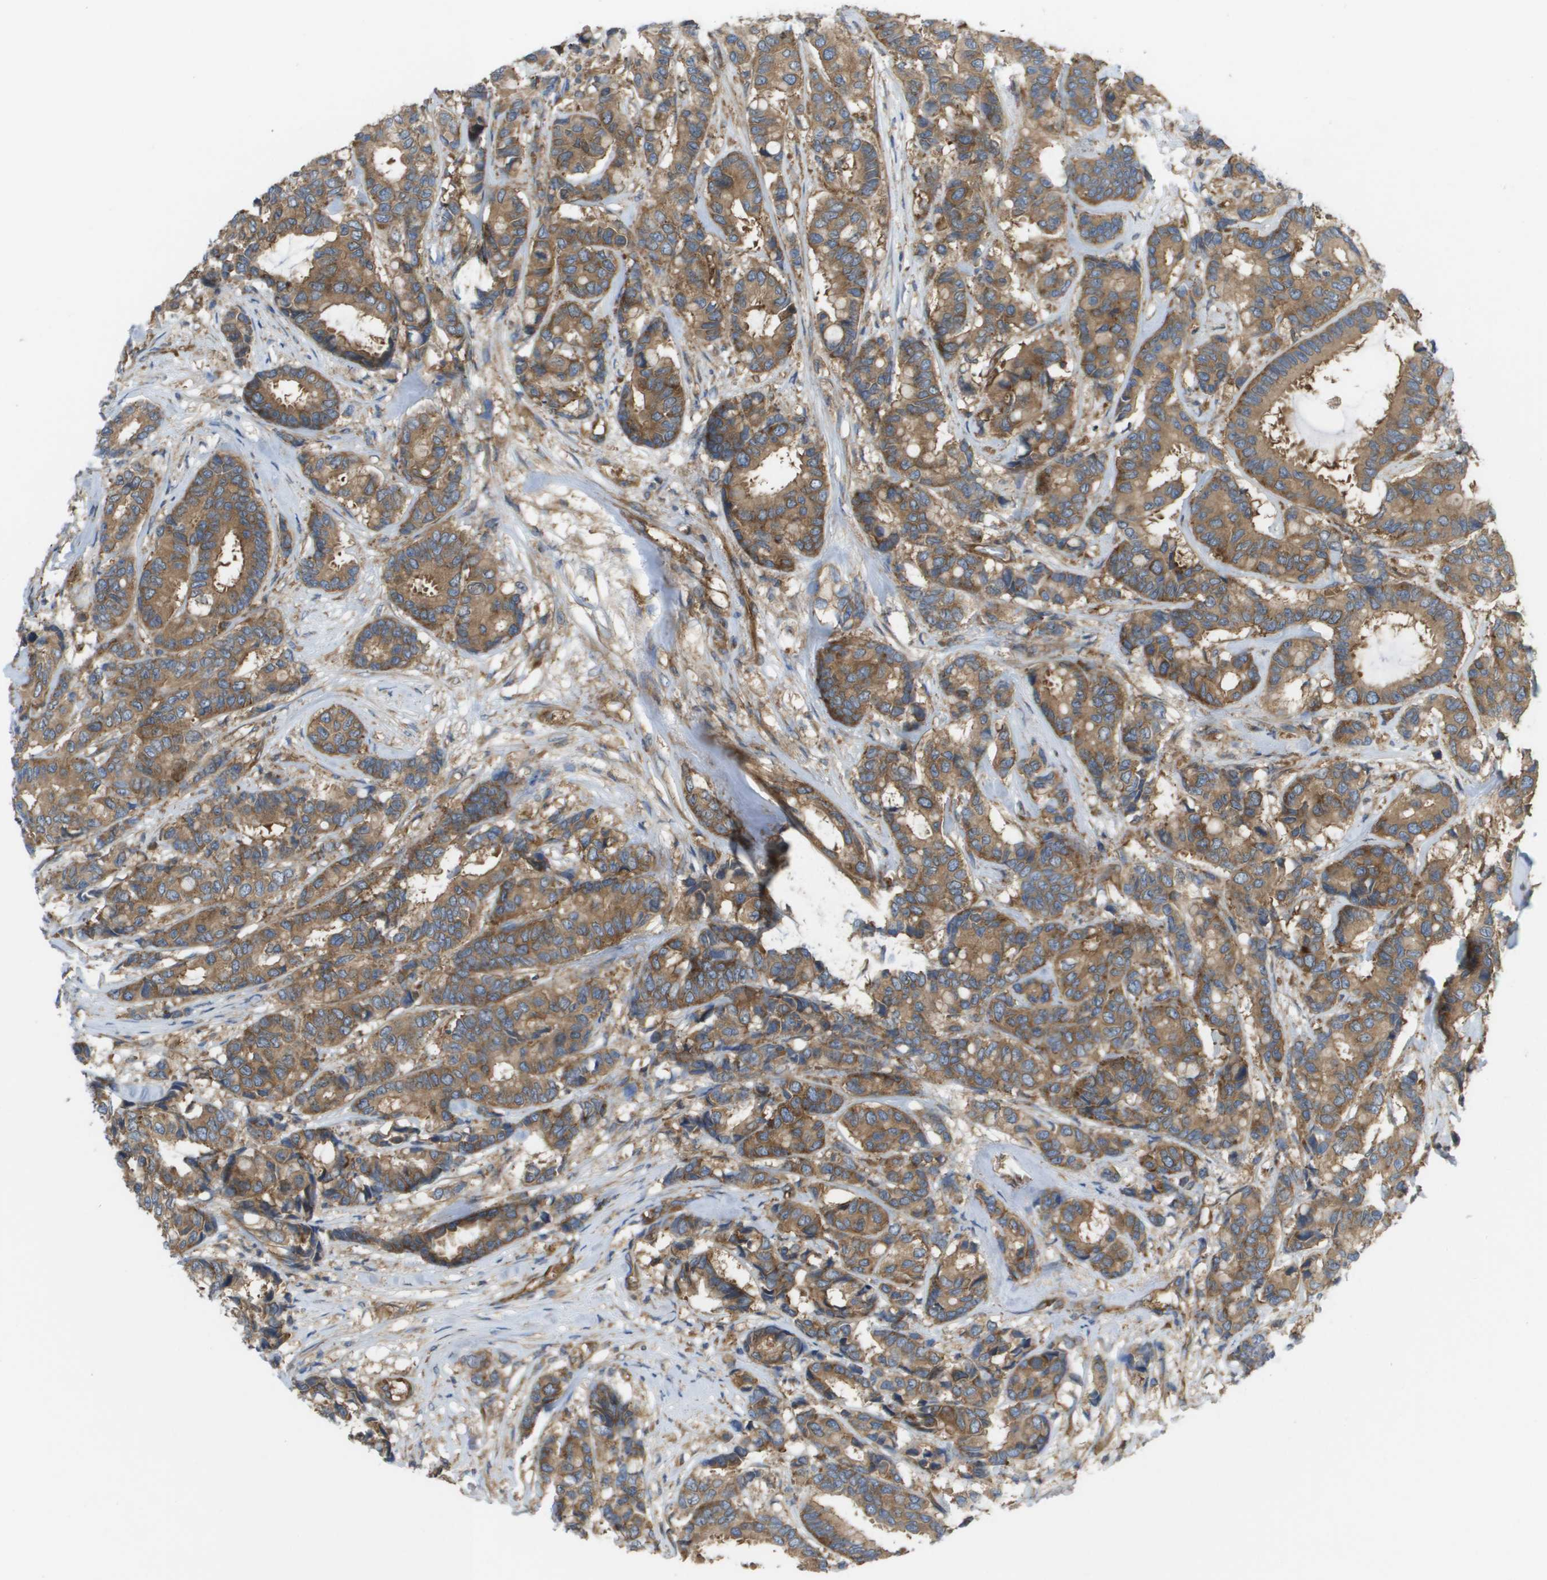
{"staining": {"intensity": "moderate", "quantity": ">75%", "location": "cytoplasmic/membranous"}, "tissue": "breast cancer", "cell_type": "Tumor cells", "image_type": "cancer", "snomed": [{"axis": "morphology", "description": "Duct carcinoma"}, {"axis": "topography", "description": "Breast"}], "caption": "Immunohistochemistry (IHC) staining of invasive ductal carcinoma (breast), which demonstrates medium levels of moderate cytoplasmic/membranous positivity in approximately >75% of tumor cells indicating moderate cytoplasmic/membranous protein expression. The staining was performed using DAB (brown) for protein detection and nuclei were counterstained in hematoxylin (blue).", "gene": "EIF4G2", "patient": {"sex": "female", "age": 87}}